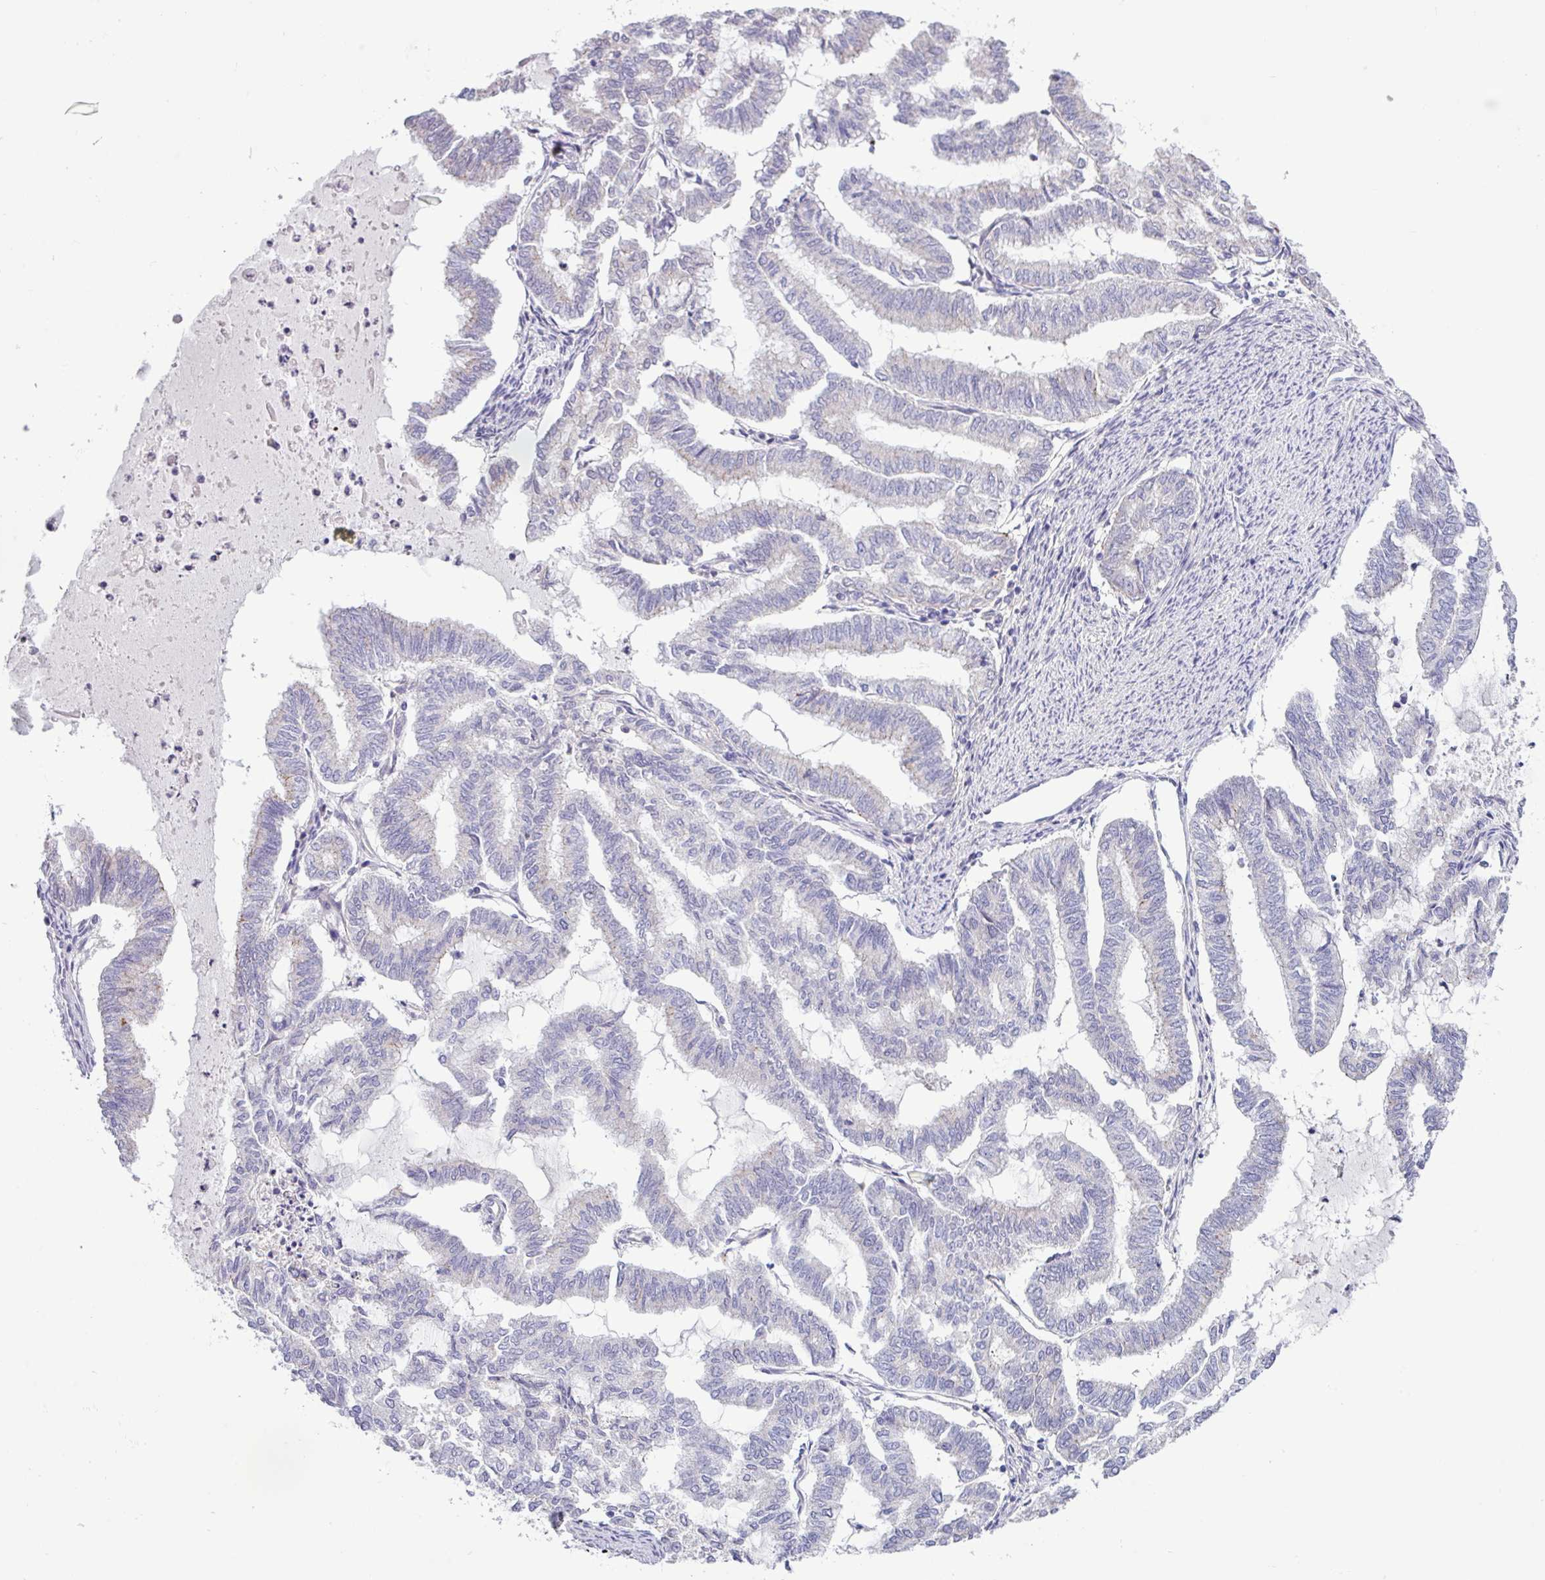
{"staining": {"intensity": "negative", "quantity": "none", "location": "none"}, "tissue": "endometrial cancer", "cell_type": "Tumor cells", "image_type": "cancer", "snomed": [{"axis": "morphology", "description": "Adenocarcinoma, NOS"}, {"axis": "topography", "description": "Endometrium"}], "caption": "The micrograph shows no significant staining in tumor cells of endometrial adenocarcinoma.", "gene": "ACAP3", "patient": {"sex": "female", "age": 79}}